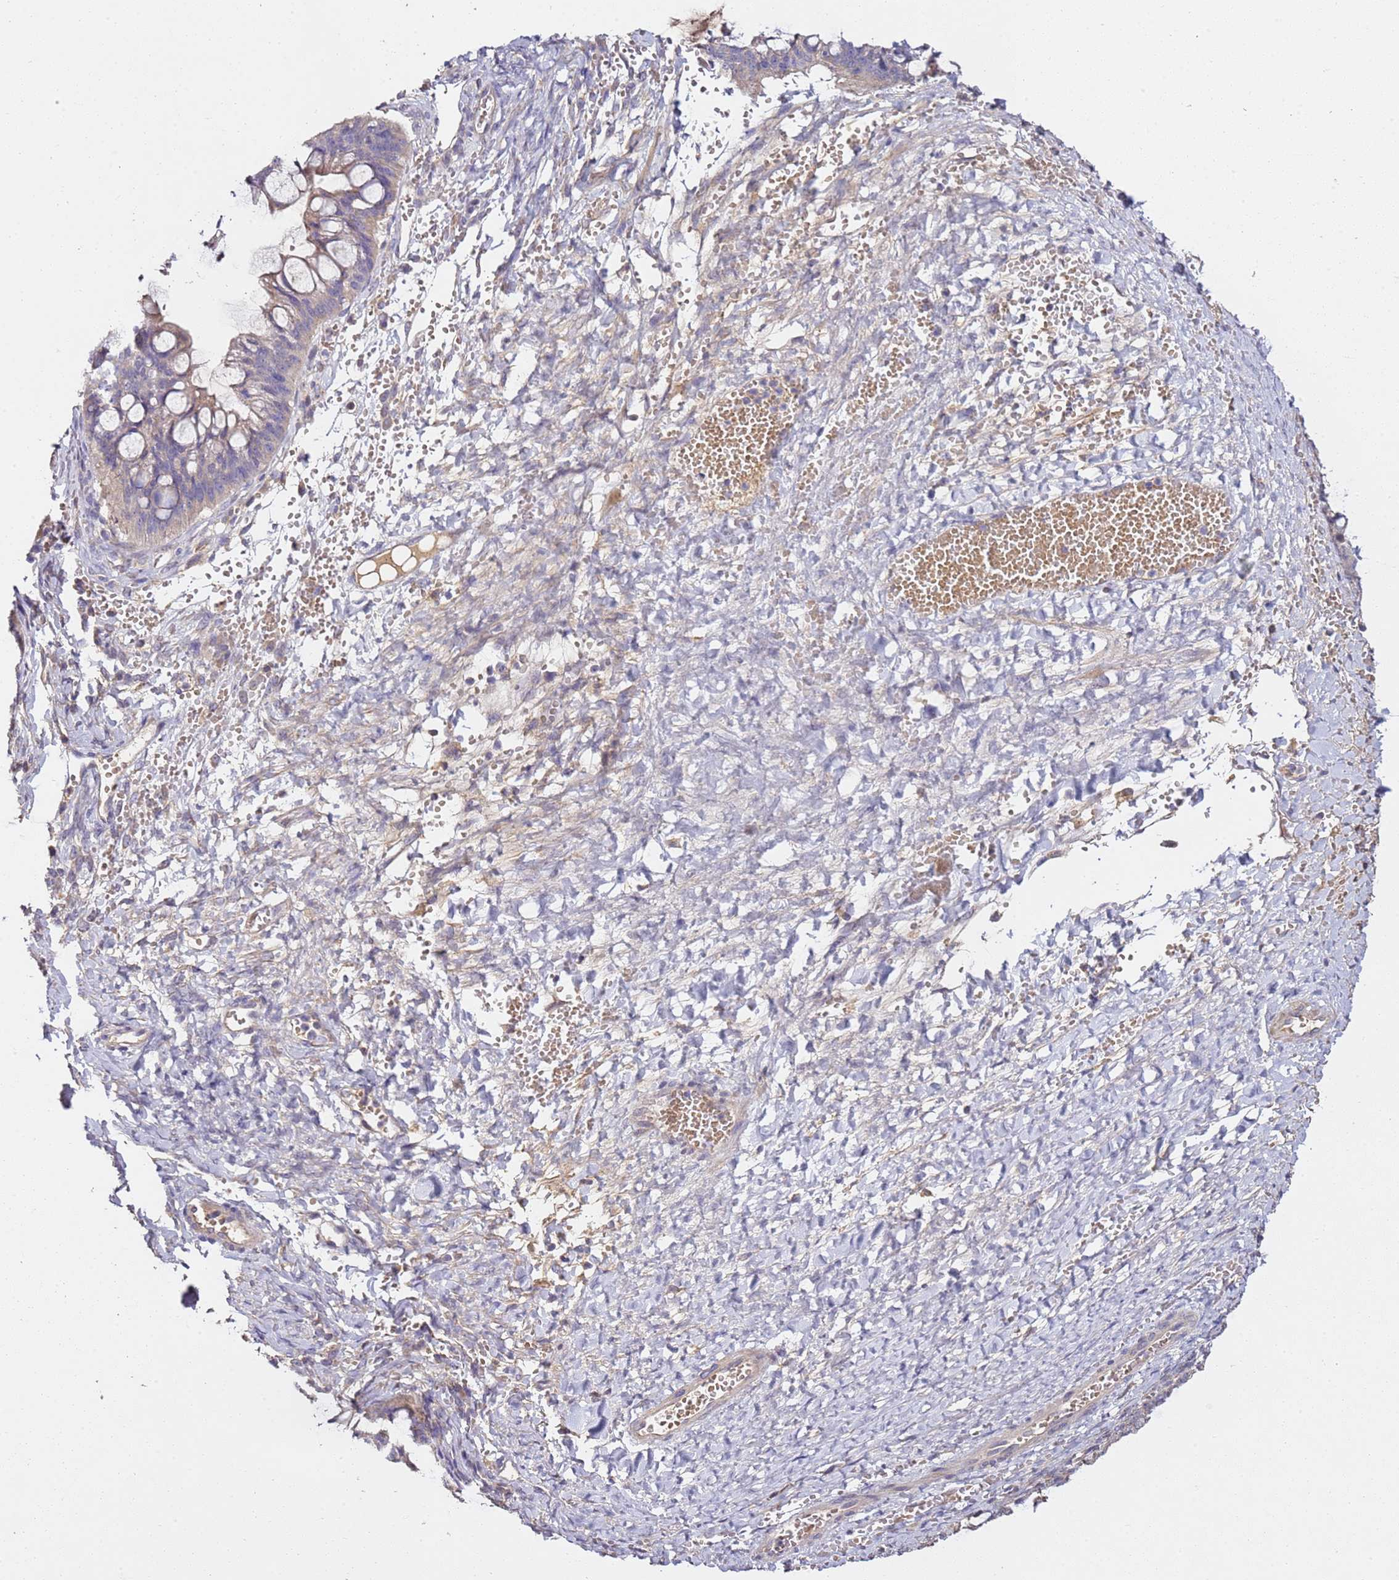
{"staining": {"intensity": "negative", "quantity": "none", "location": "none"}, "tissue": "ovarian cancer", "cell_type": "Tumor cells", "image_type": "cancer", "snomed": [{"axis": "morphology", "description": "Cystadenocarcinoma, mucinous, NOS"}, {"axis": "topography", "description": "Ovary"}], "caption": "IHC histopathology image of human ovarian cancer (mucinous cystadenocarcinoma) stained for a protein (brown), which reveals no expression in tumor cells. The staining is performed using DAB (3,3'-diaminobenzidine) brown chromogen with nuclei counter-stained in using hematoxylin.", "gene": "OR2B11", "patient": {"sex": "female", "age": 73}}